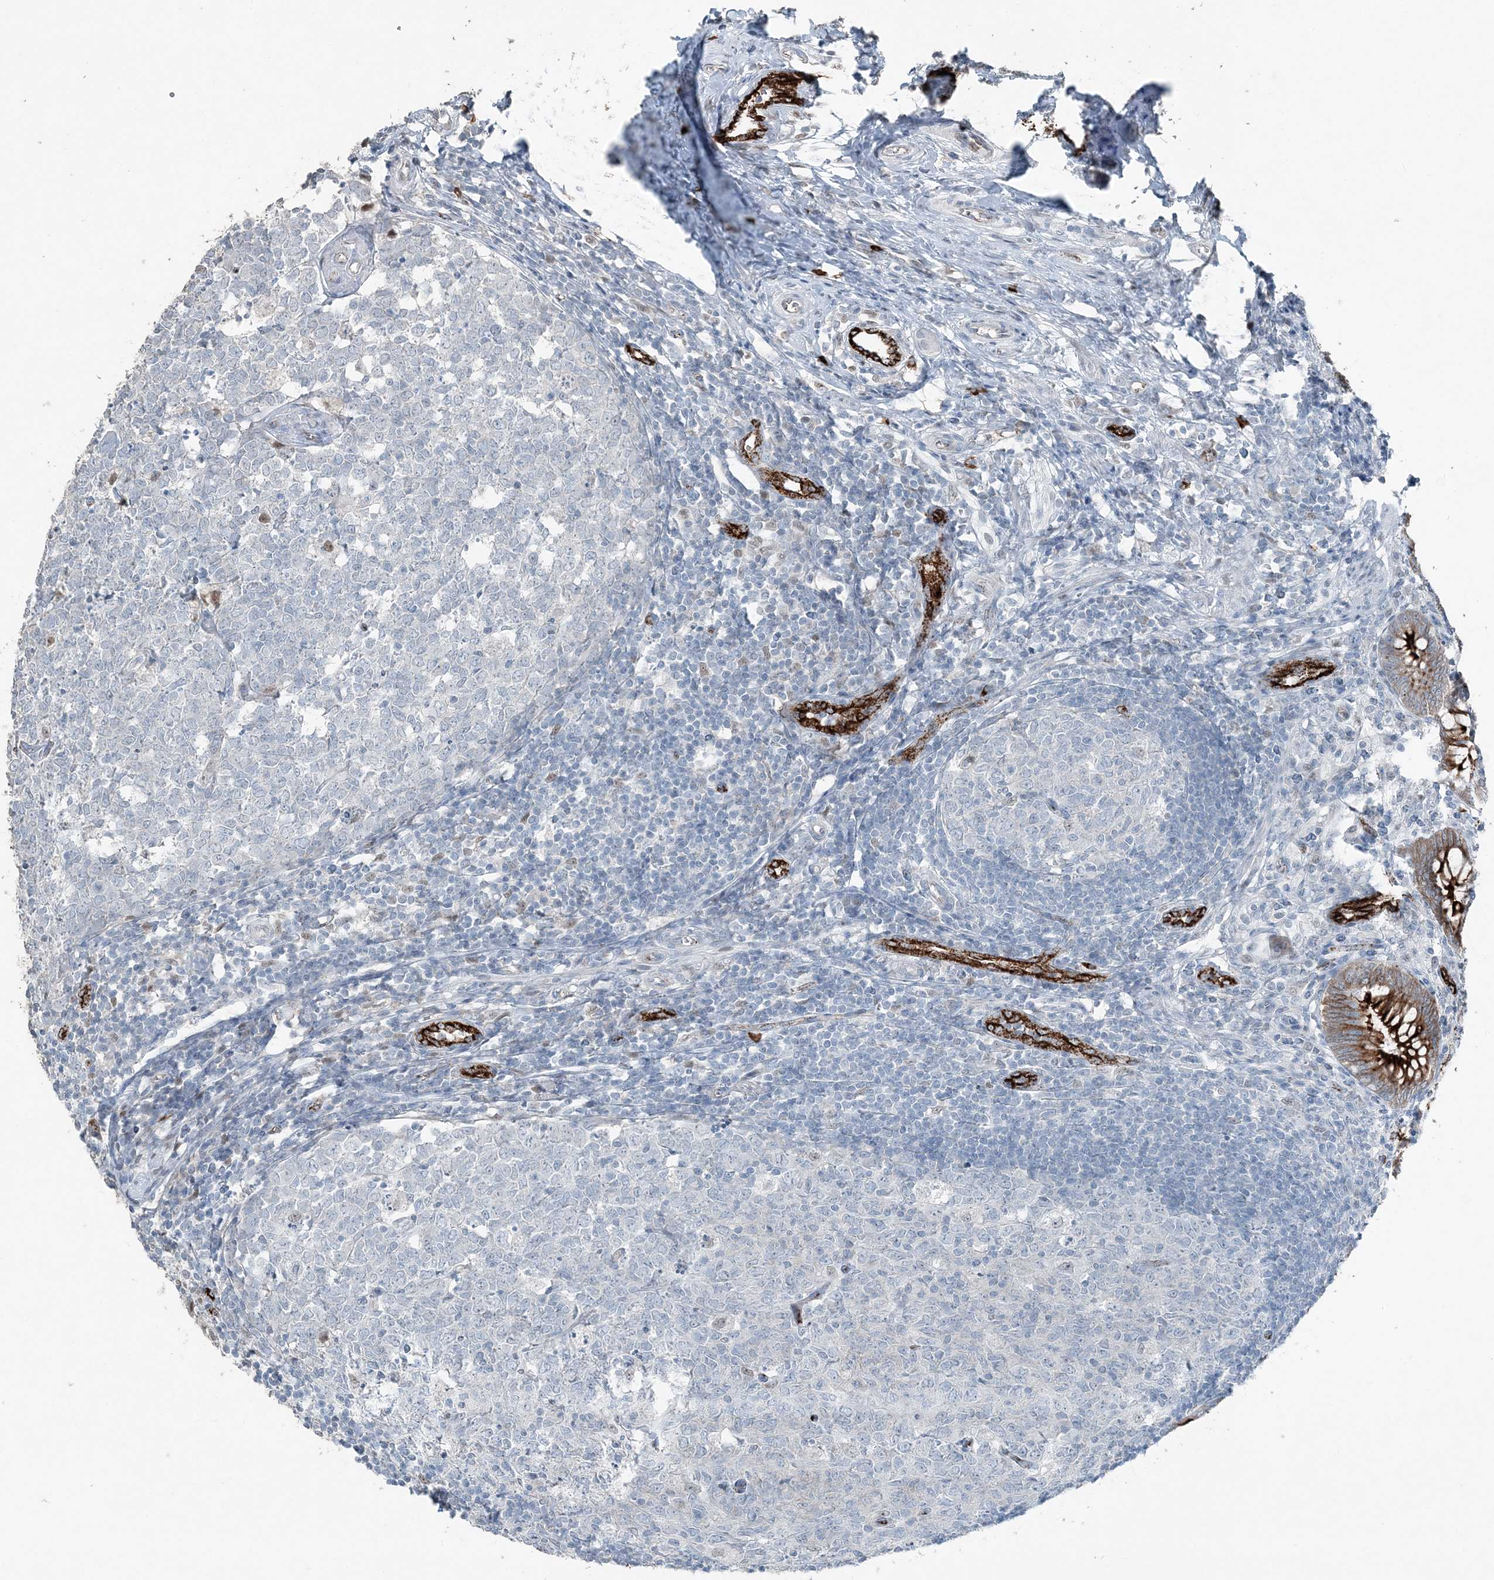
{"staining": {"intensity": "strong", "quantity": ">75%", "location": "cytoplasmic/membranous"}, "tissue": "appendix", "cell_type": "Glandular cells", "image_type": "normal", "snomed": [{"axis": "morphology", "description": "Normal tissue, NOS"}, {"axis": "topography", "description": "Appendix"}], "caption": "Immunohistochemistry of benign appendix exhibits high levels of strong cytoplasmic/membranous positivity in about >75% of glandular cells.", "gene": "ELOVL7", "patient": {"sex": "male", "age": 14}}